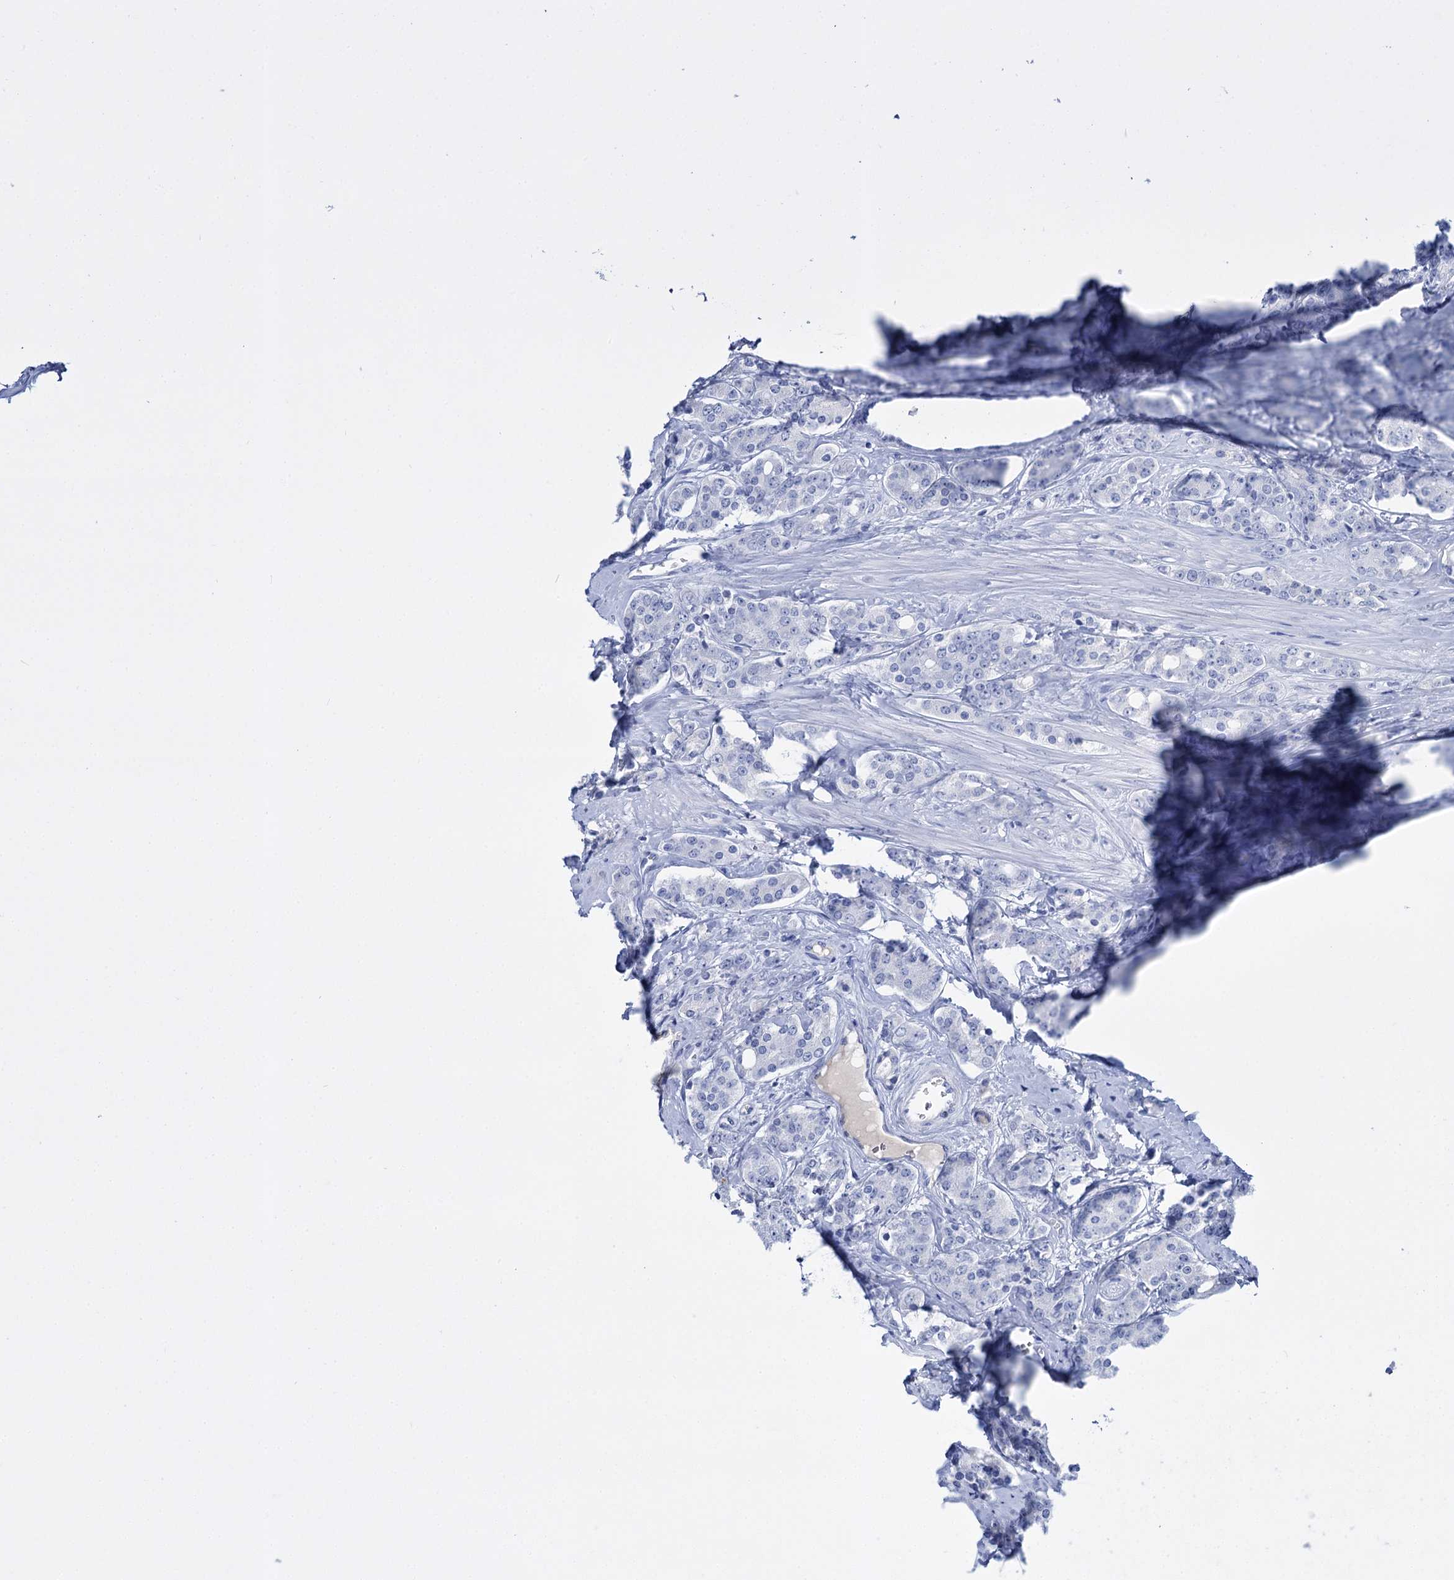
{"staining": {"intensity": "negative", "quantity": "none", "location": "none"}, "tissue": "prostate cancer", "cell_type": "Tumor cells", "image_type": "cancer", "snomed": [{"axis": "morphology", "description": "Adenocarcinoma, High grade"}, {"axis": "topography", "description": "Prostate"}], "caption": "IHC histopathology image of neoplastic tissue: human high-grade adenocarcinoma (prostate) stained with DAB exhibits no significant protein staining in tumor cells.", "gene": "FBXW12", "patient": {"sex": "male", "age": 62}}